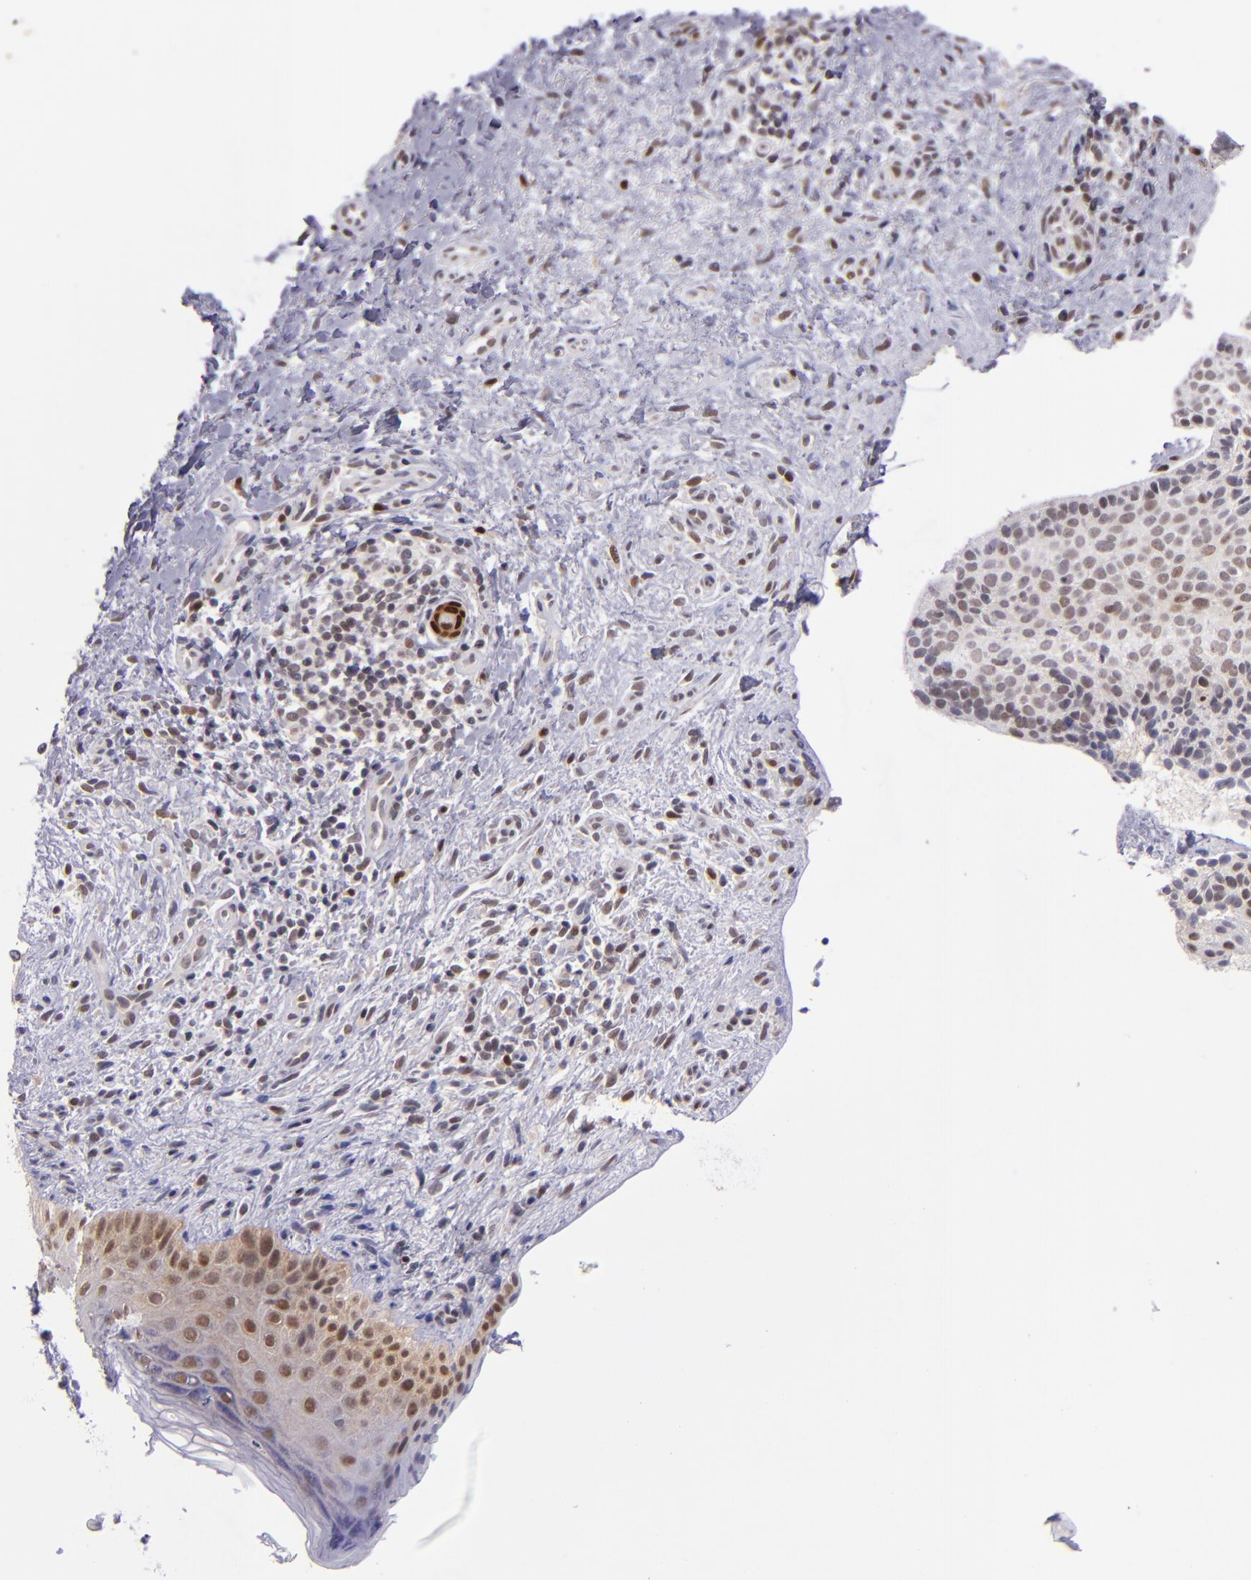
{"staining": {"intensity": "weak", "quantity": "<25%", "location": "nuclear"}, "tissue": "skin cancer", "cell_type": "Tumor cells", "image_type": "cancer", "snomed": [{"axis": "morphology", "description": "Basal cell carcinoma"}, {"axis": "topography", "description": "Skin"}], "caption": "A histopathology image of human skin cancer is negative for staining in tumor cells.", "gene": "BAG1", "patient": {"sex": "female", "age": 78}}